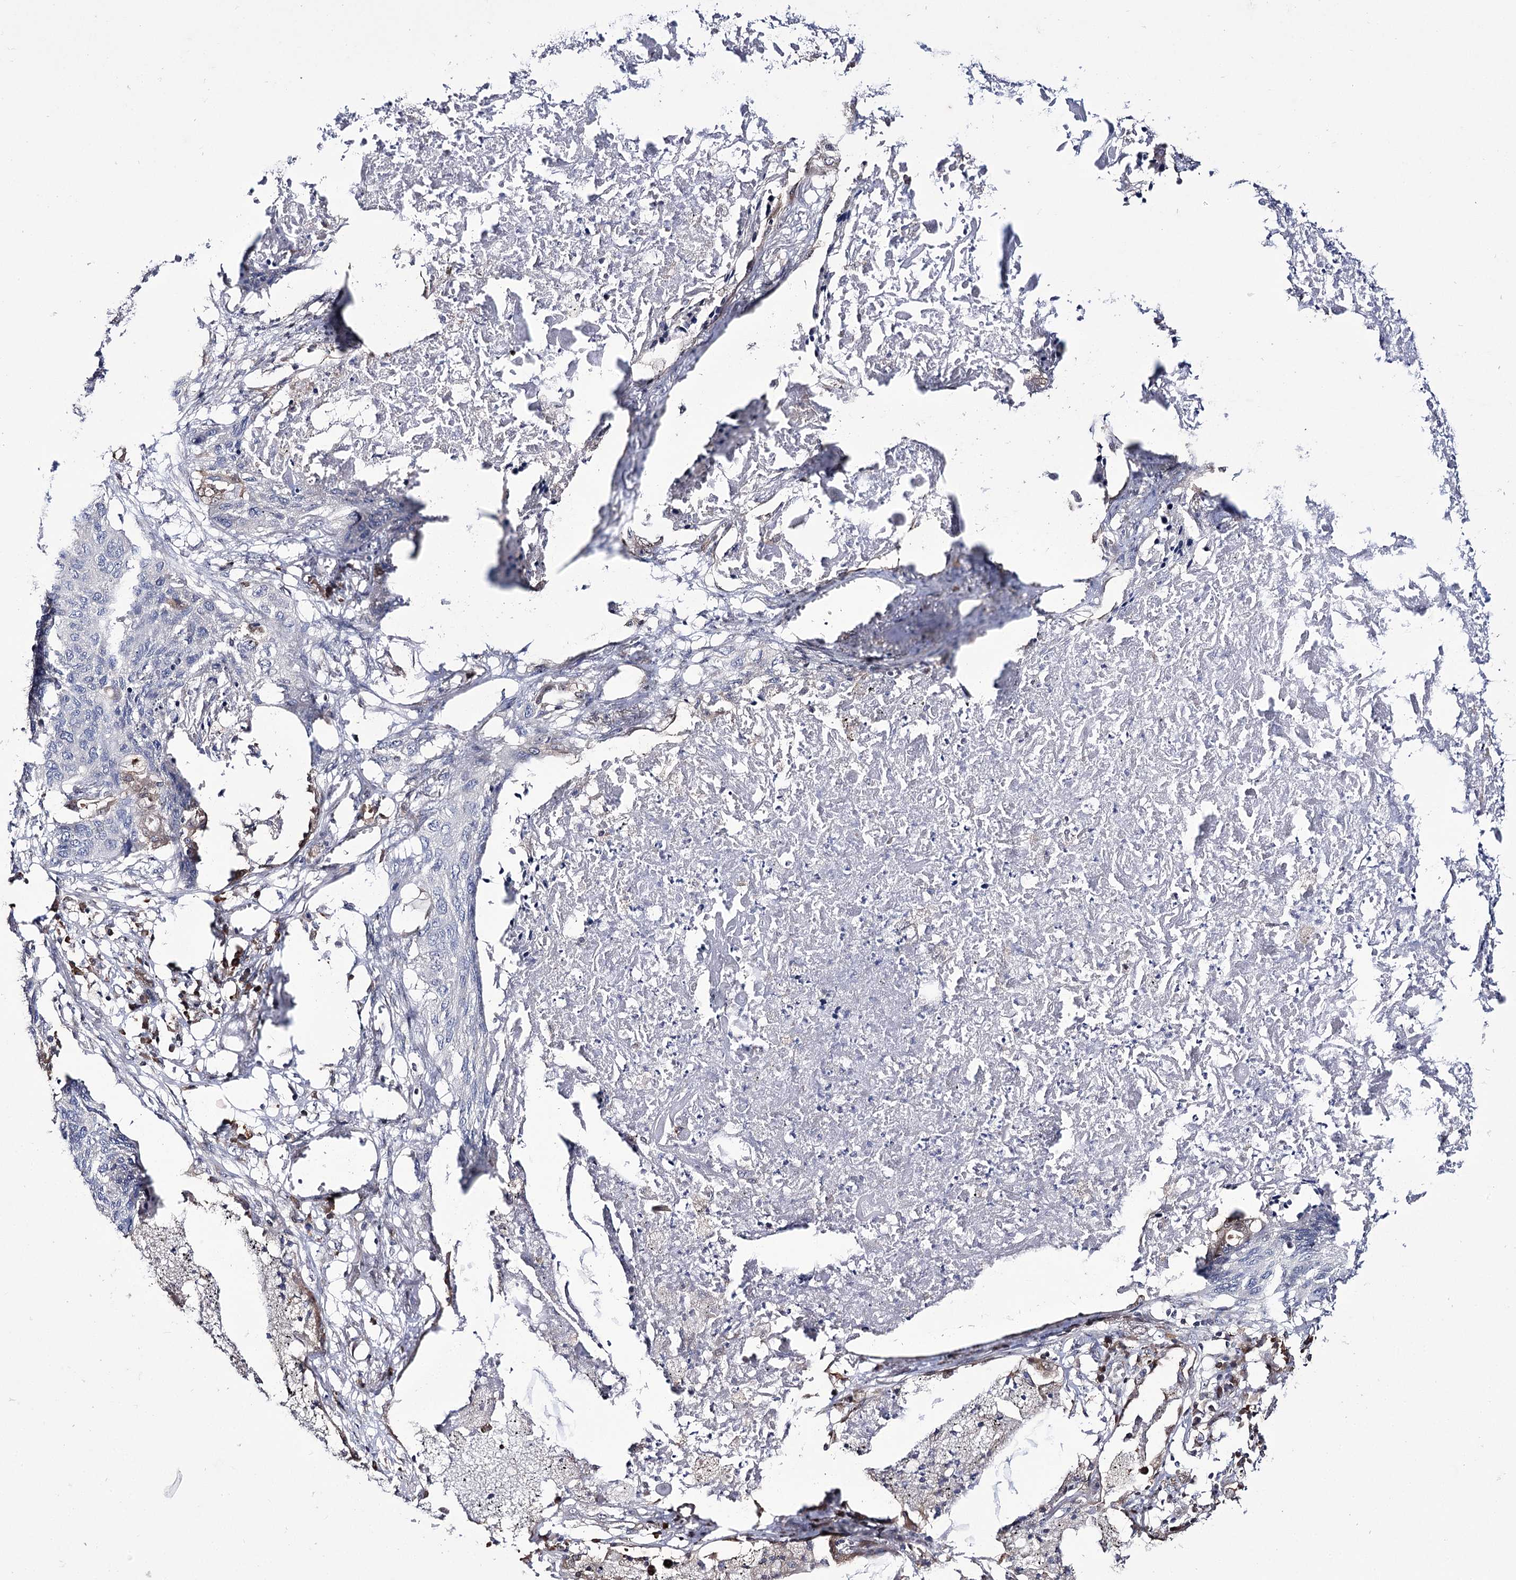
{"staining": {"intensity": "negative", "quantity": "none", "location": "none"}, "tissue": "lung cancer", "cell_type": "Tumor cells", "image_type": "cancer", "snomed": [{"axis": "morphology", "description": "Squamous cell carcinoma, NOS"}, {"axis": "topography", "description": "Lung"}], "caption": "Squamous cell carcinoma (lung) was stained to show a protein in brown. There is no significant positivity in tumor cells. Nuclei are stained in blue.", "gene": "PTER", "patient": {"sex": "female", "age": 63}}